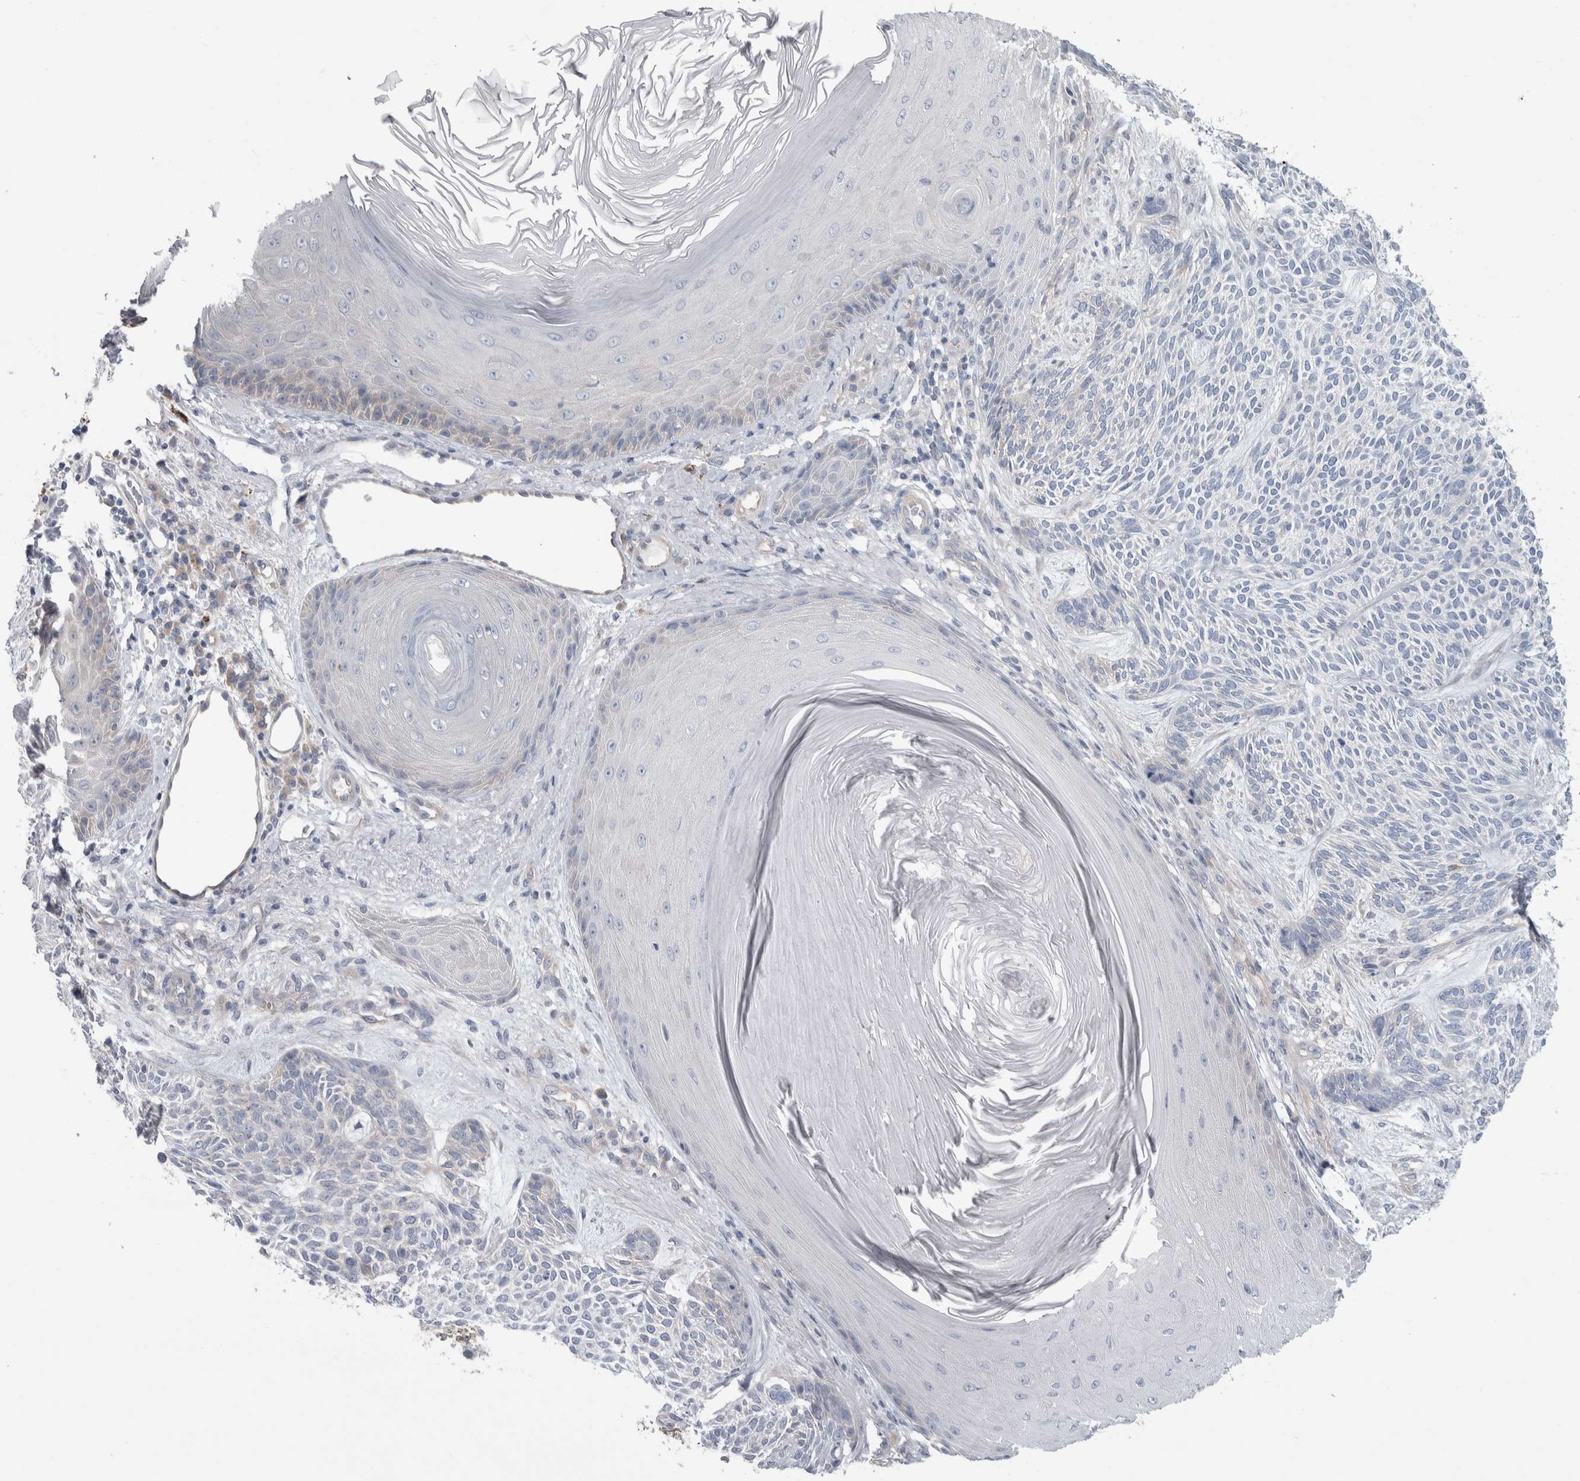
{"staining": {"intensity": "negative", "quantity": "none", "location": "none"}, "tissue": "skin cancer", "cell_type": "Tumor cells", "image_type": "cancer", "snomed": [{"axis": "morphology", "description": "Basal cell carcinoma"}, {"axis": "topography", "description": "Skin"}], "caption": "High power microscopy micrograph of an IHC image of skin cancer (basal cell carcinoma), revealing no significant staining in tumor cells.", "gene": "GPHN", "patient": {"sex": "male", "age": 55}}